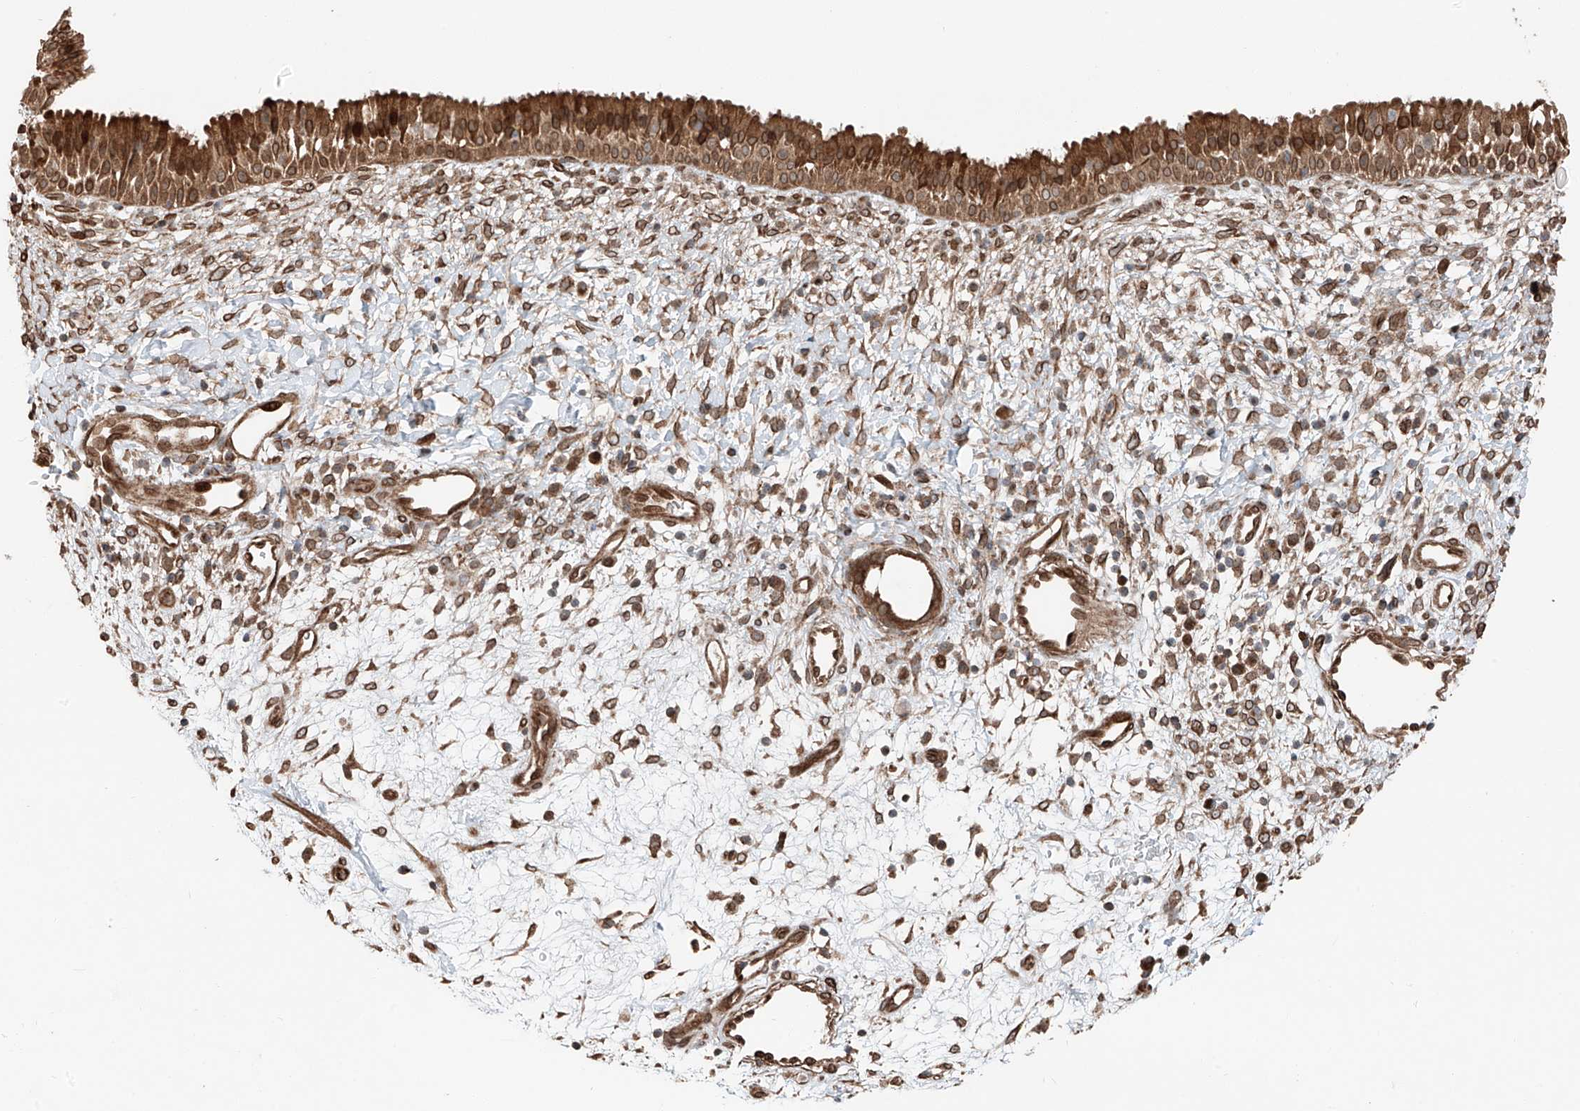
{"staining": {"intensity": "moderate", "quantity": ">75%", "location": "cytoplasmic/membranous"}, "tissue": "nasopharynx", "cell_type": "Respiratory epithelial cells", "image_type": "normal", "snomed": [{"axis": "morphology", "description": "Normal tissue, NOS"}, {"axis": "topography", "description": "Nasopharynx"}], "caption": "Moderate cytoplasmic/membranous positivity is appreciated in about >75% of respiratory epithelial cells in unremarkable nasopharynx. The staining was performed using DAB to visualize the protein expression in brown, while the nuclei were stained in blue with hematoxylin (Magnification: 20x).", "gene": "CEP162", "patient": {"sex": "male", "age": 22}}